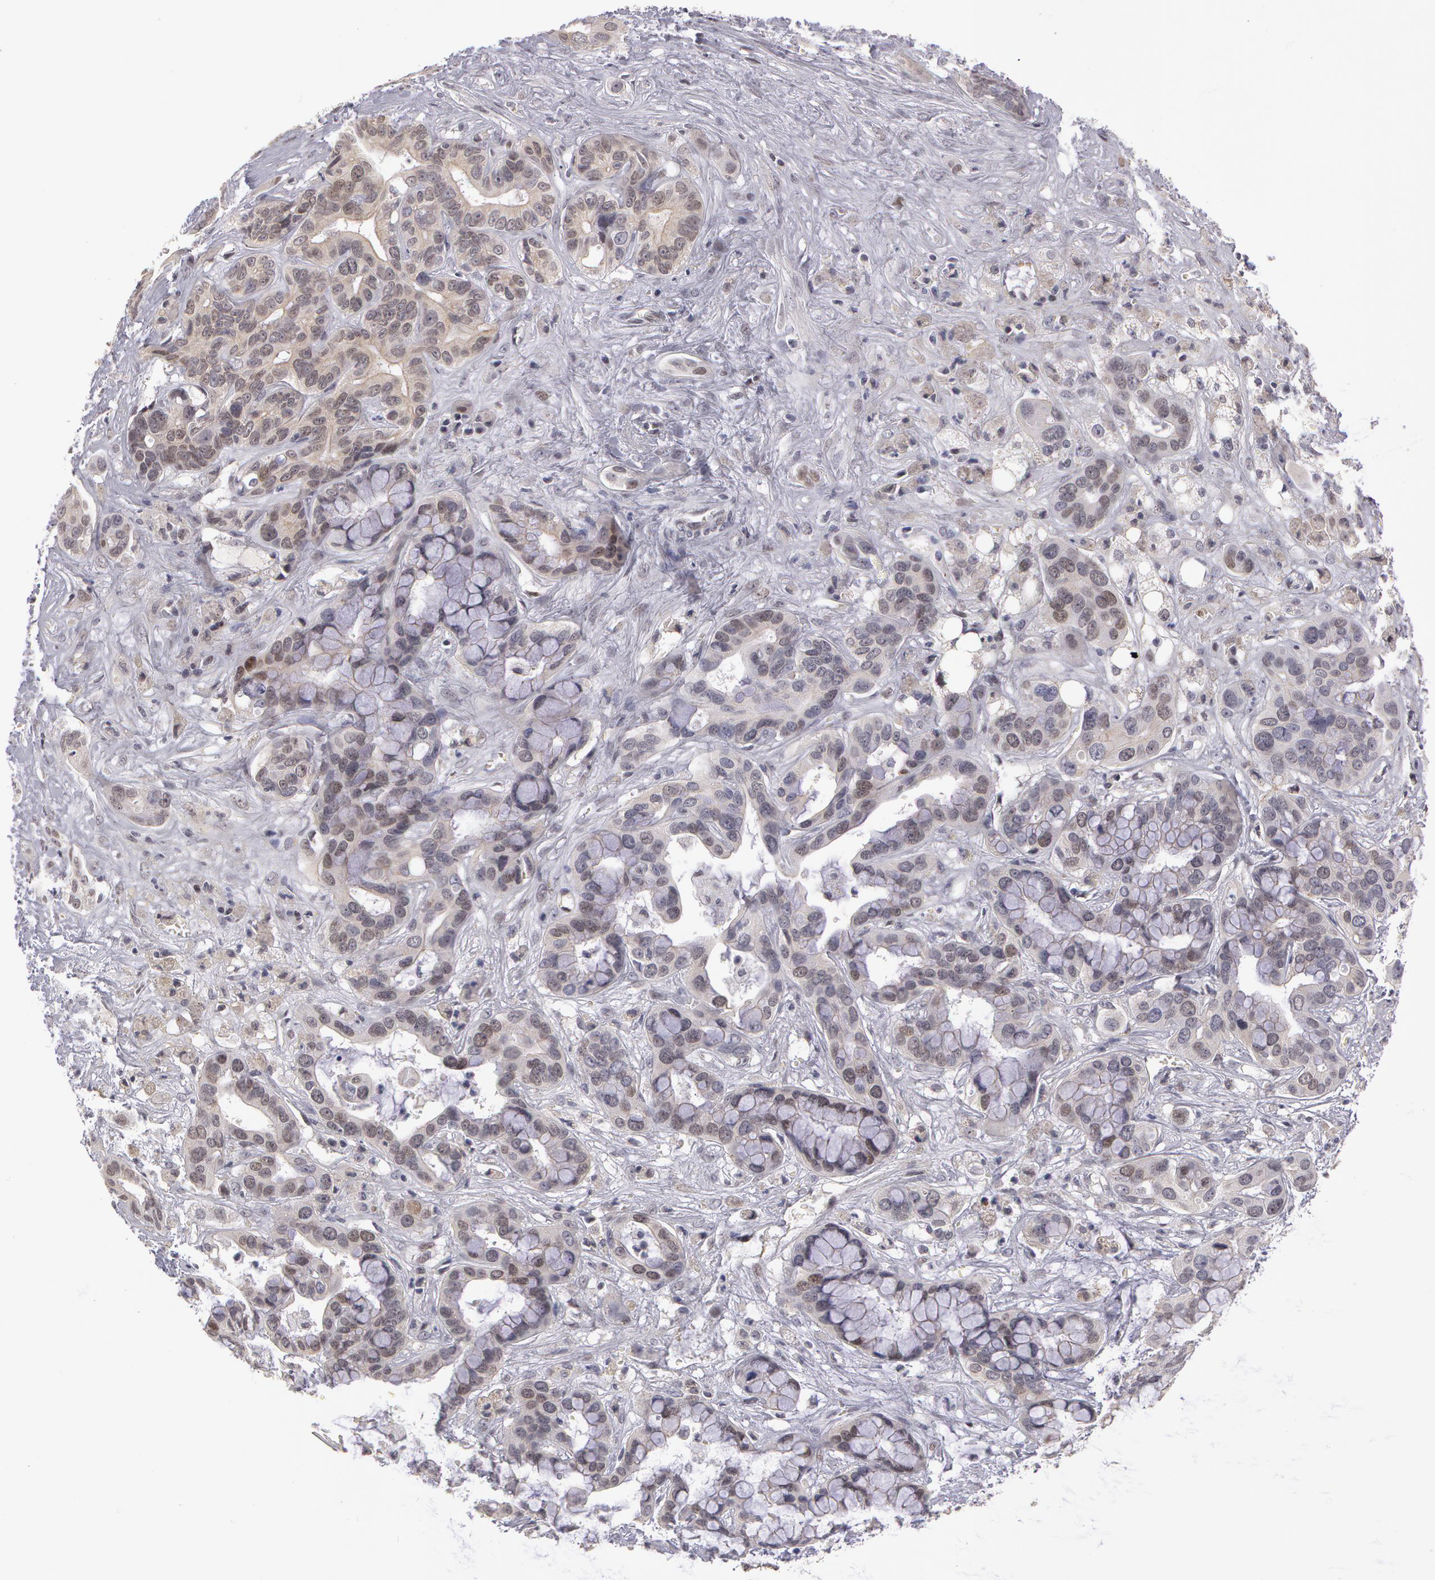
{"staining": {"intensity": "weak", "quantity": "<25%", "location": "nuclear"}, "tissue": "liver cancer", "cell_type": "Tumor cells", "image_type": "cancer", "snomed": [{"axis": "morphology", "description": "Cholangiocarcinoma"}, {"axis": "topography", "description": "Liver"}], "caption": "A high-resolution image shows immunohistochemistry staining of cholangiocarcinoma (liver), which demonstrates no significant staining in tumor cells.", "gene": "PRICKLE1", "patient": {"sex": "female", "age": 65}}